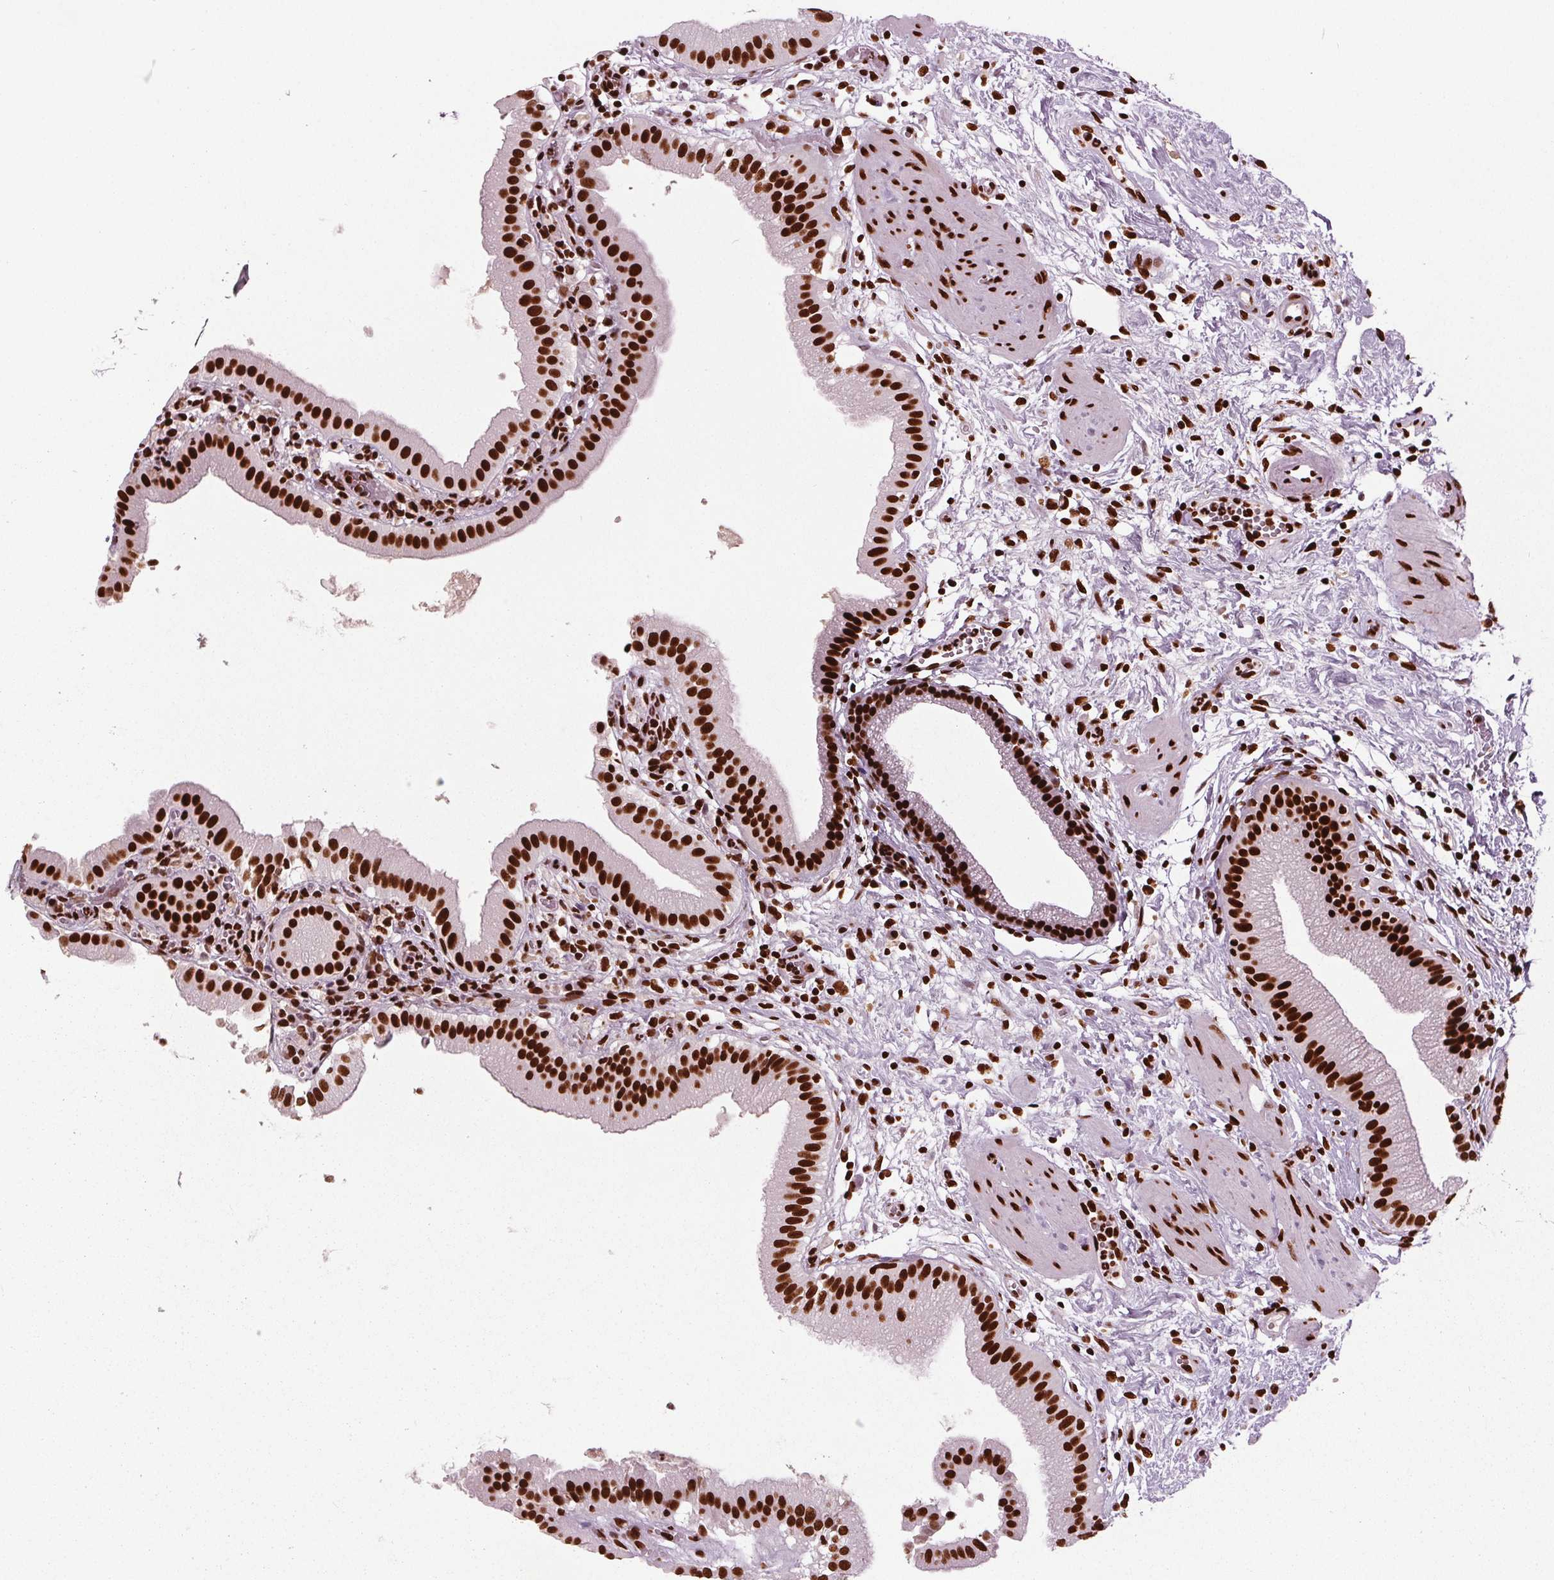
{"staining": {"intensity": "strong", "quantity": ">75%", "location": "nuclear"}, "tissue": "gallbladder", "cell_type": "Glandular cells", "image_type": "normal", "snomed": [{"axis": "morphology", "description": "Normal tissue, NOS"}, {"axis": "topography", "description": "Gallbladder"}], "caption": "Brown immunohistochemical staining in unremarkable human gallbladder shows strong nuclear positivity in about >75% of glandular cells. Ihc stains the protein in brown and the nuclei are stained blue.", "gene": "BRD4", "patient": {"sex": "female", "age": 65}}